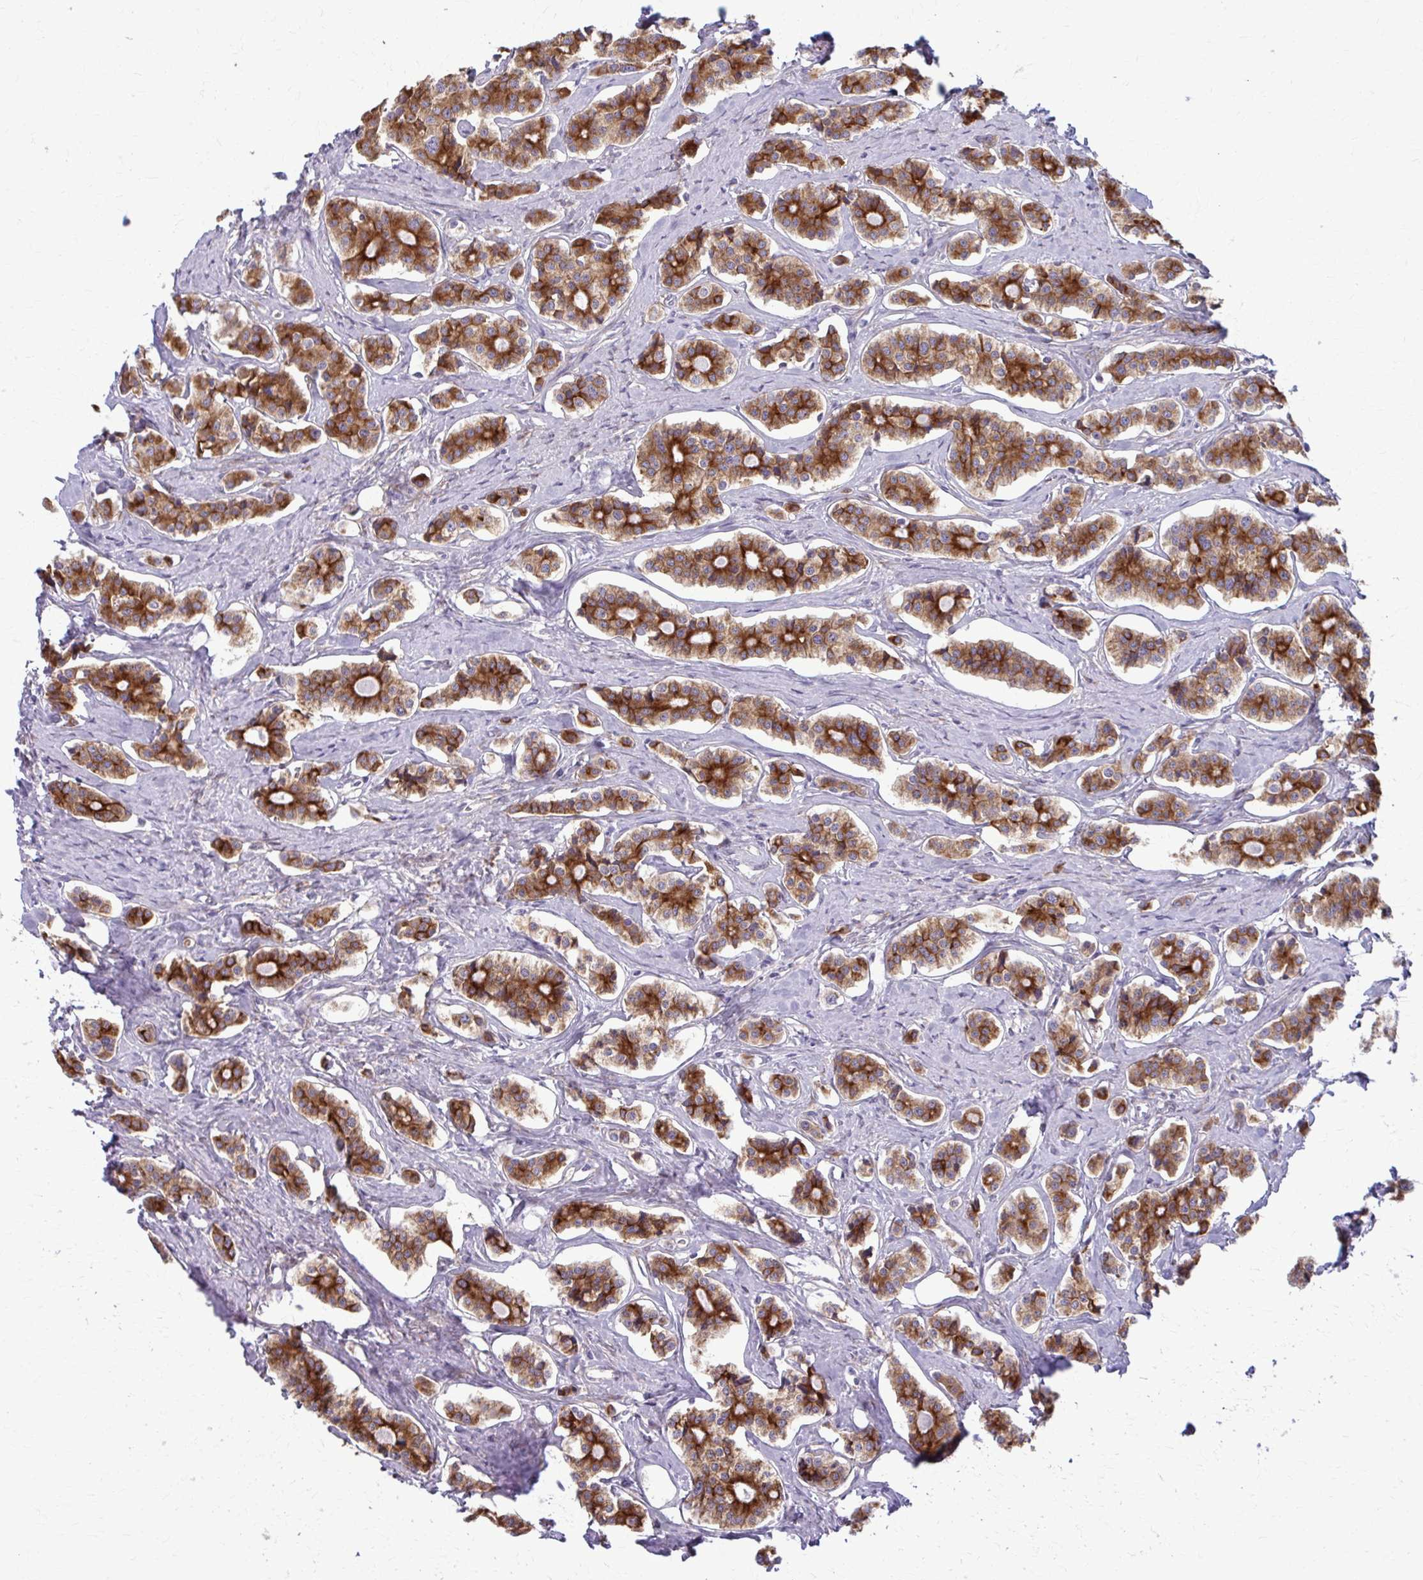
{"staining": {"intensity": "strong", "quantity": ">75%", "location": "cytoplasmic/membranous"}, "tissue": "carcinoid", "cell_type": "Tumor cells", "image_type": "cancer", "snomed": [{"axis": "morphology", "description": "Carcinoid, malignant, NOS"}, {"axis": "topography", "description": "Small intestine"}], "caption": "Tumor cells demonstrate high levels of strong cytoplasmic/membranous staining in about >75% of cells in carcinoid (malignant).", "gene": "NUMBL", "patient": {"sex": "male", "age": 63}}